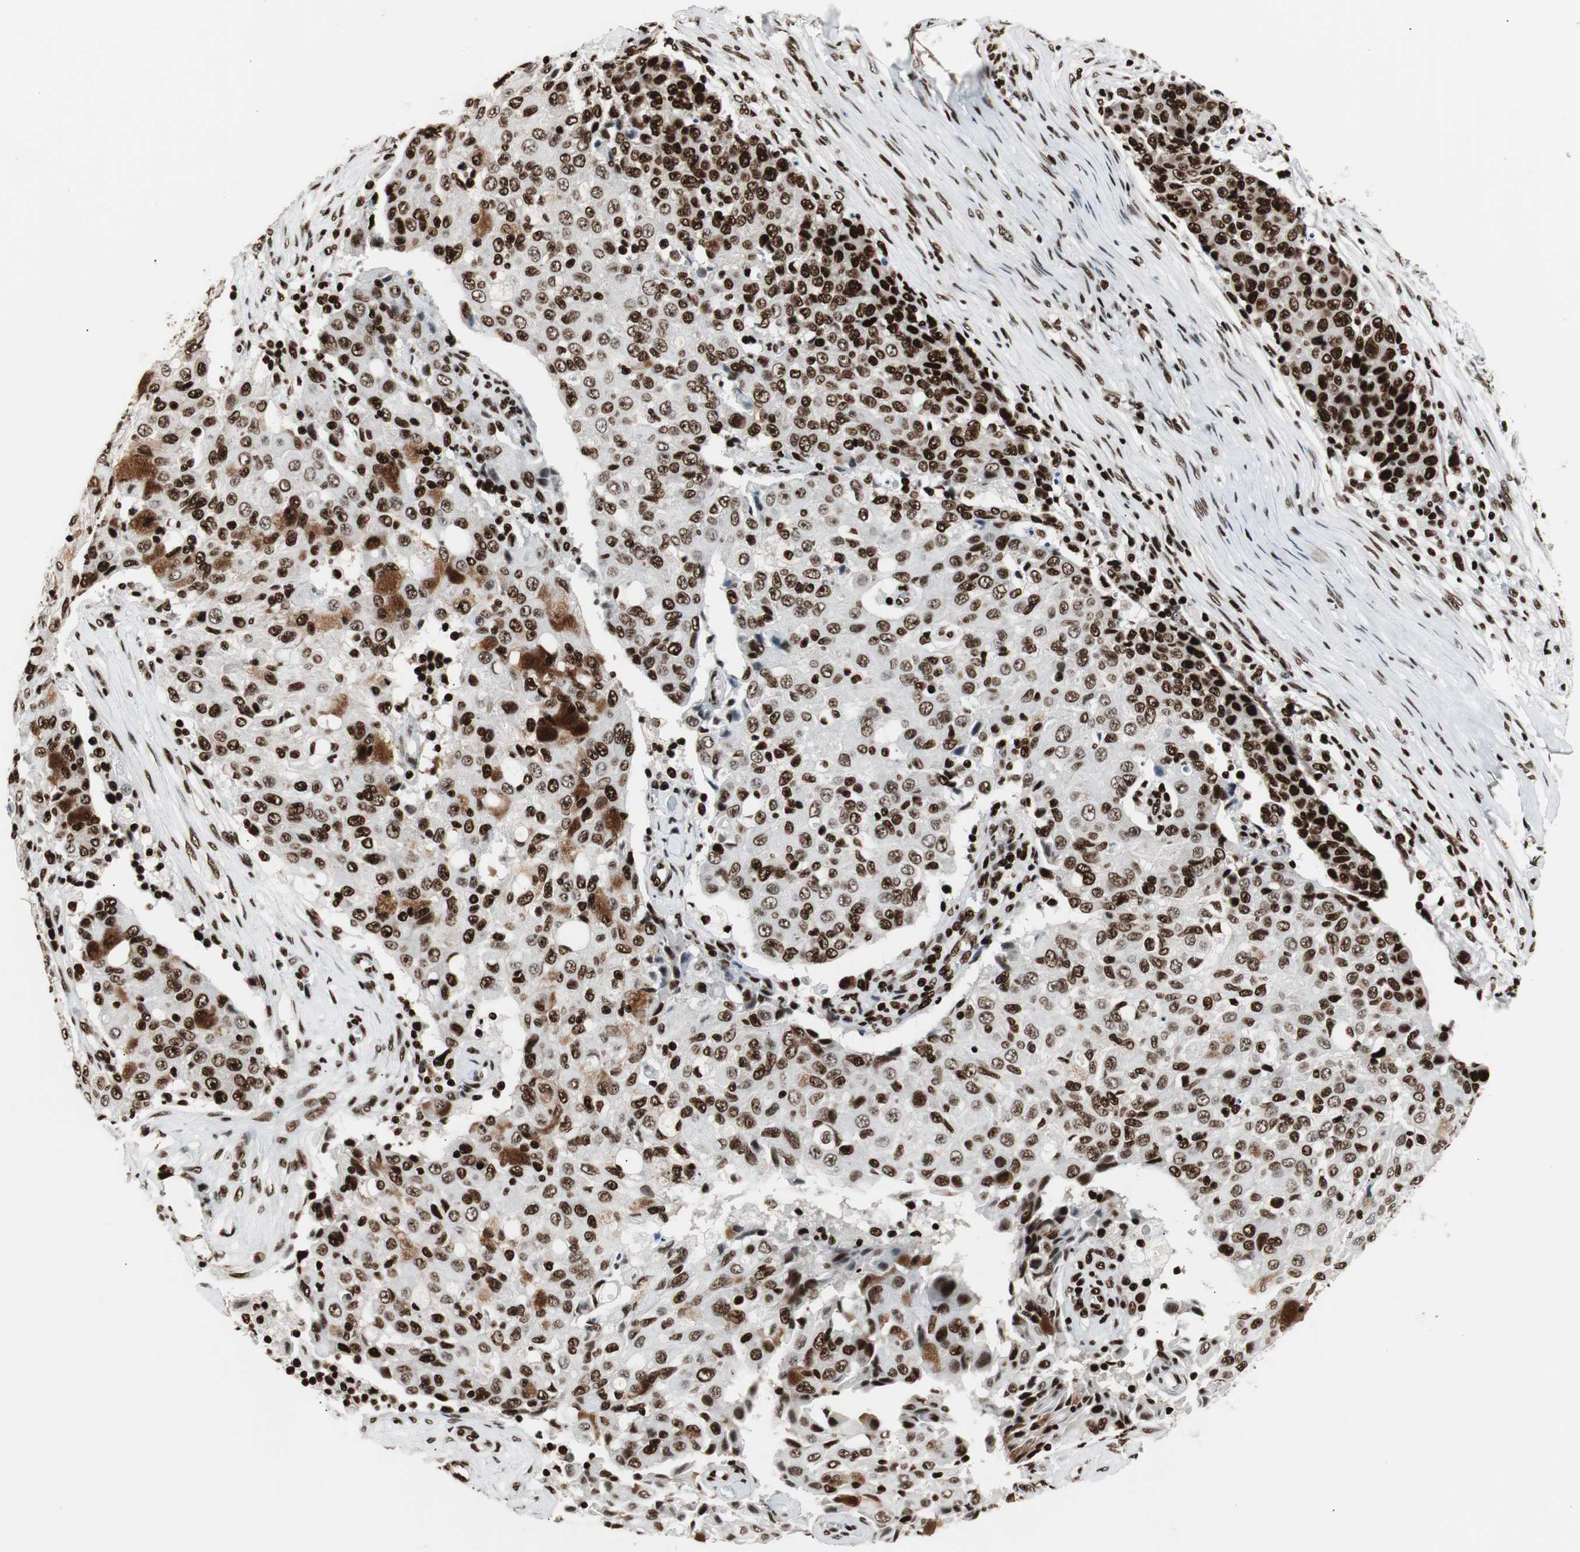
{"staining": {"intensity": "strong", "quantity": ">75%", "location": "nuclear"}, "tissue": "ovarian cancer", "cell_type": "Tumor cells", "image_type": "cancer", "snomed": [{"axis": "morphology", "description": "Carcinoma, endometroid"}, {"axis": "topography", "description": "Ovary"}], "caption": "A photomicrograph showing strong nuclear positivity in about >75% of tumor cells in ovarian endometroid carcinoma, as visualized by brown immunohistochemical staining.", "gene": "MTA2", "patient": {"sex": "female", "age": 42}}